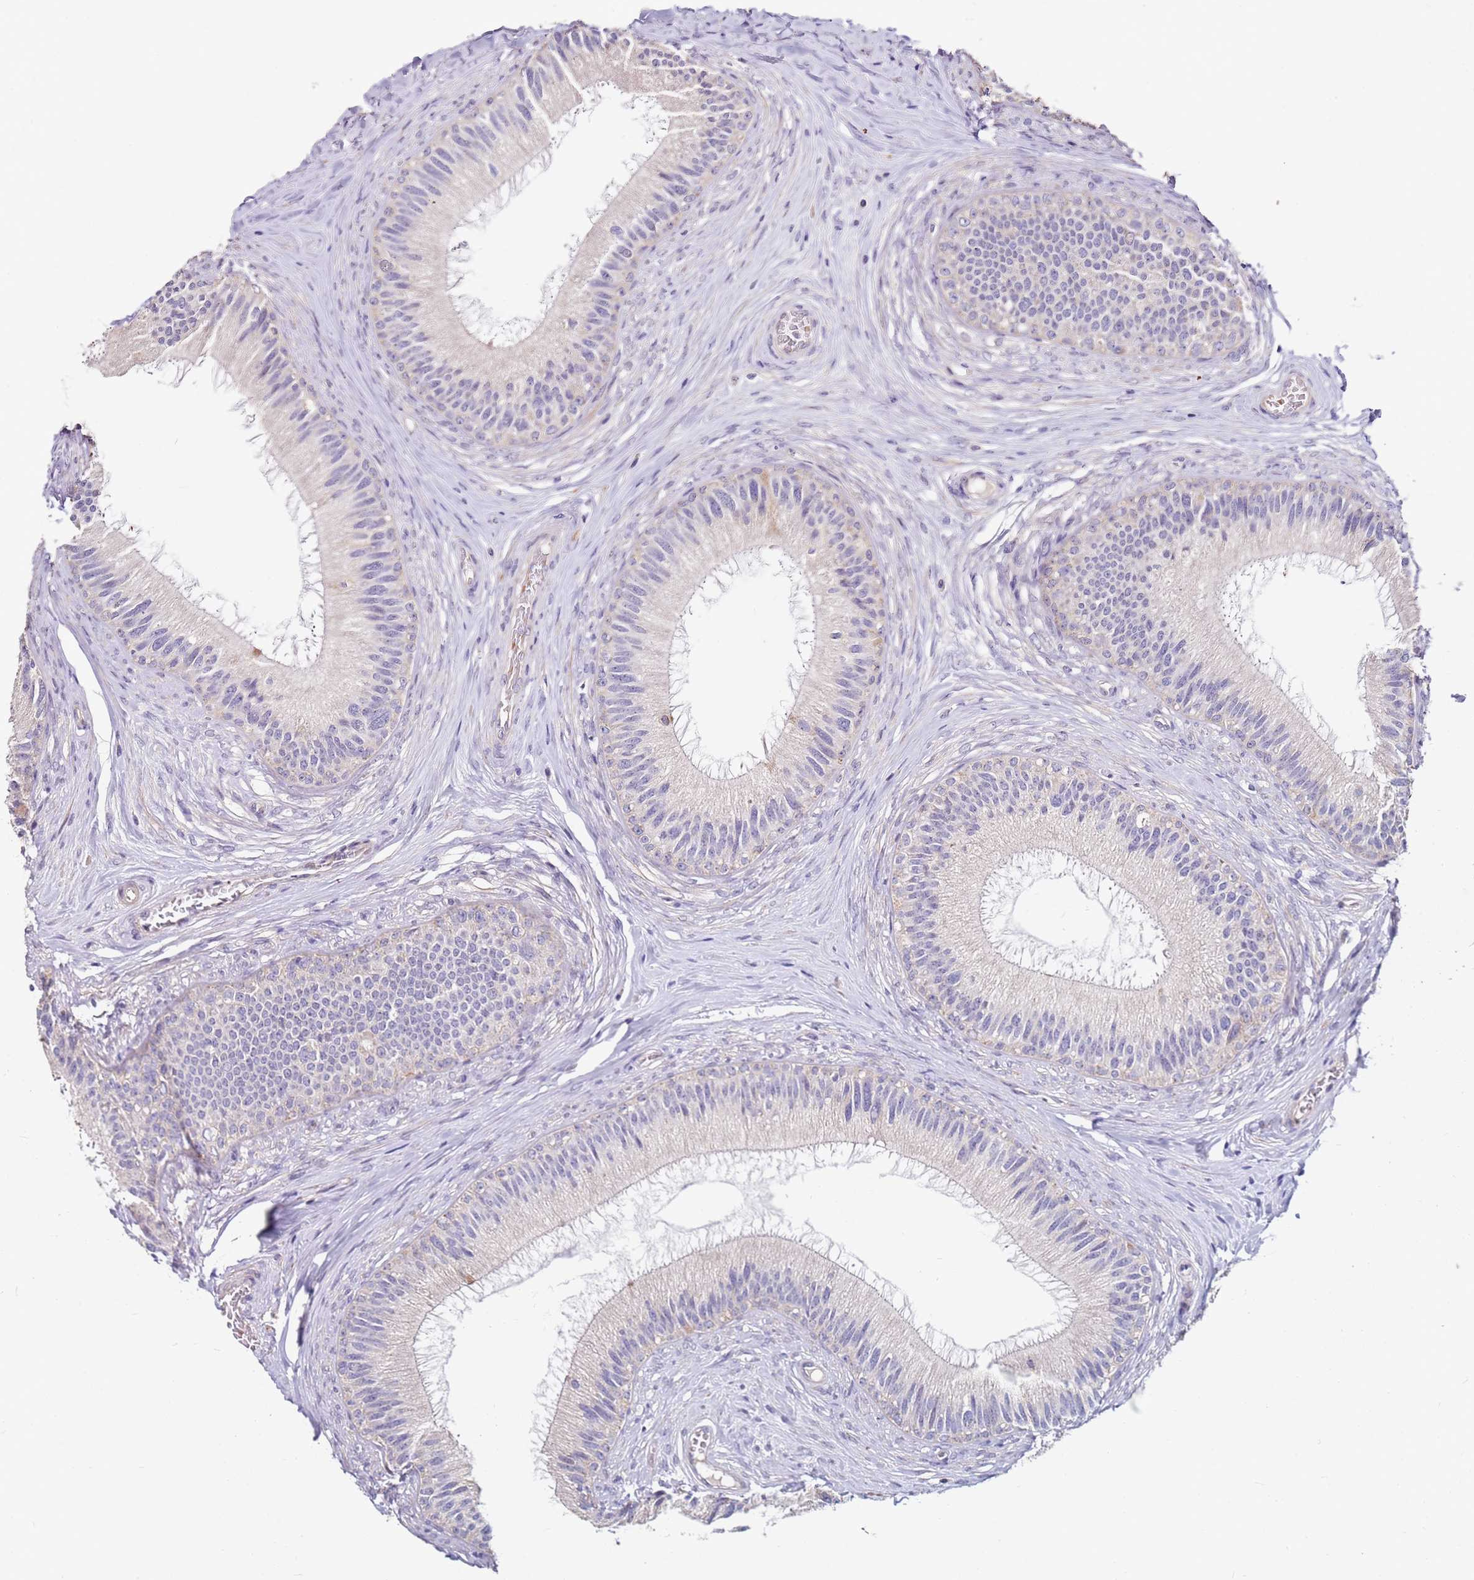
{"staining": {"intensity": "negative", "quantity": "none", "location": "none"}, "tissue": "epididymis", "cell_type": "Glandular cells", "image_type": "normal", "snomed": [{"axis": "morphology", "description": "Normal tissue, NOS"}, {"axis": "topography", "description": "Epididymis"}], "caption": "The histopathology image exhibits no significant staining in glandular cells of epididymis.", "gene": "RARS2", "patient": {"sex": "male", "age": 27}}